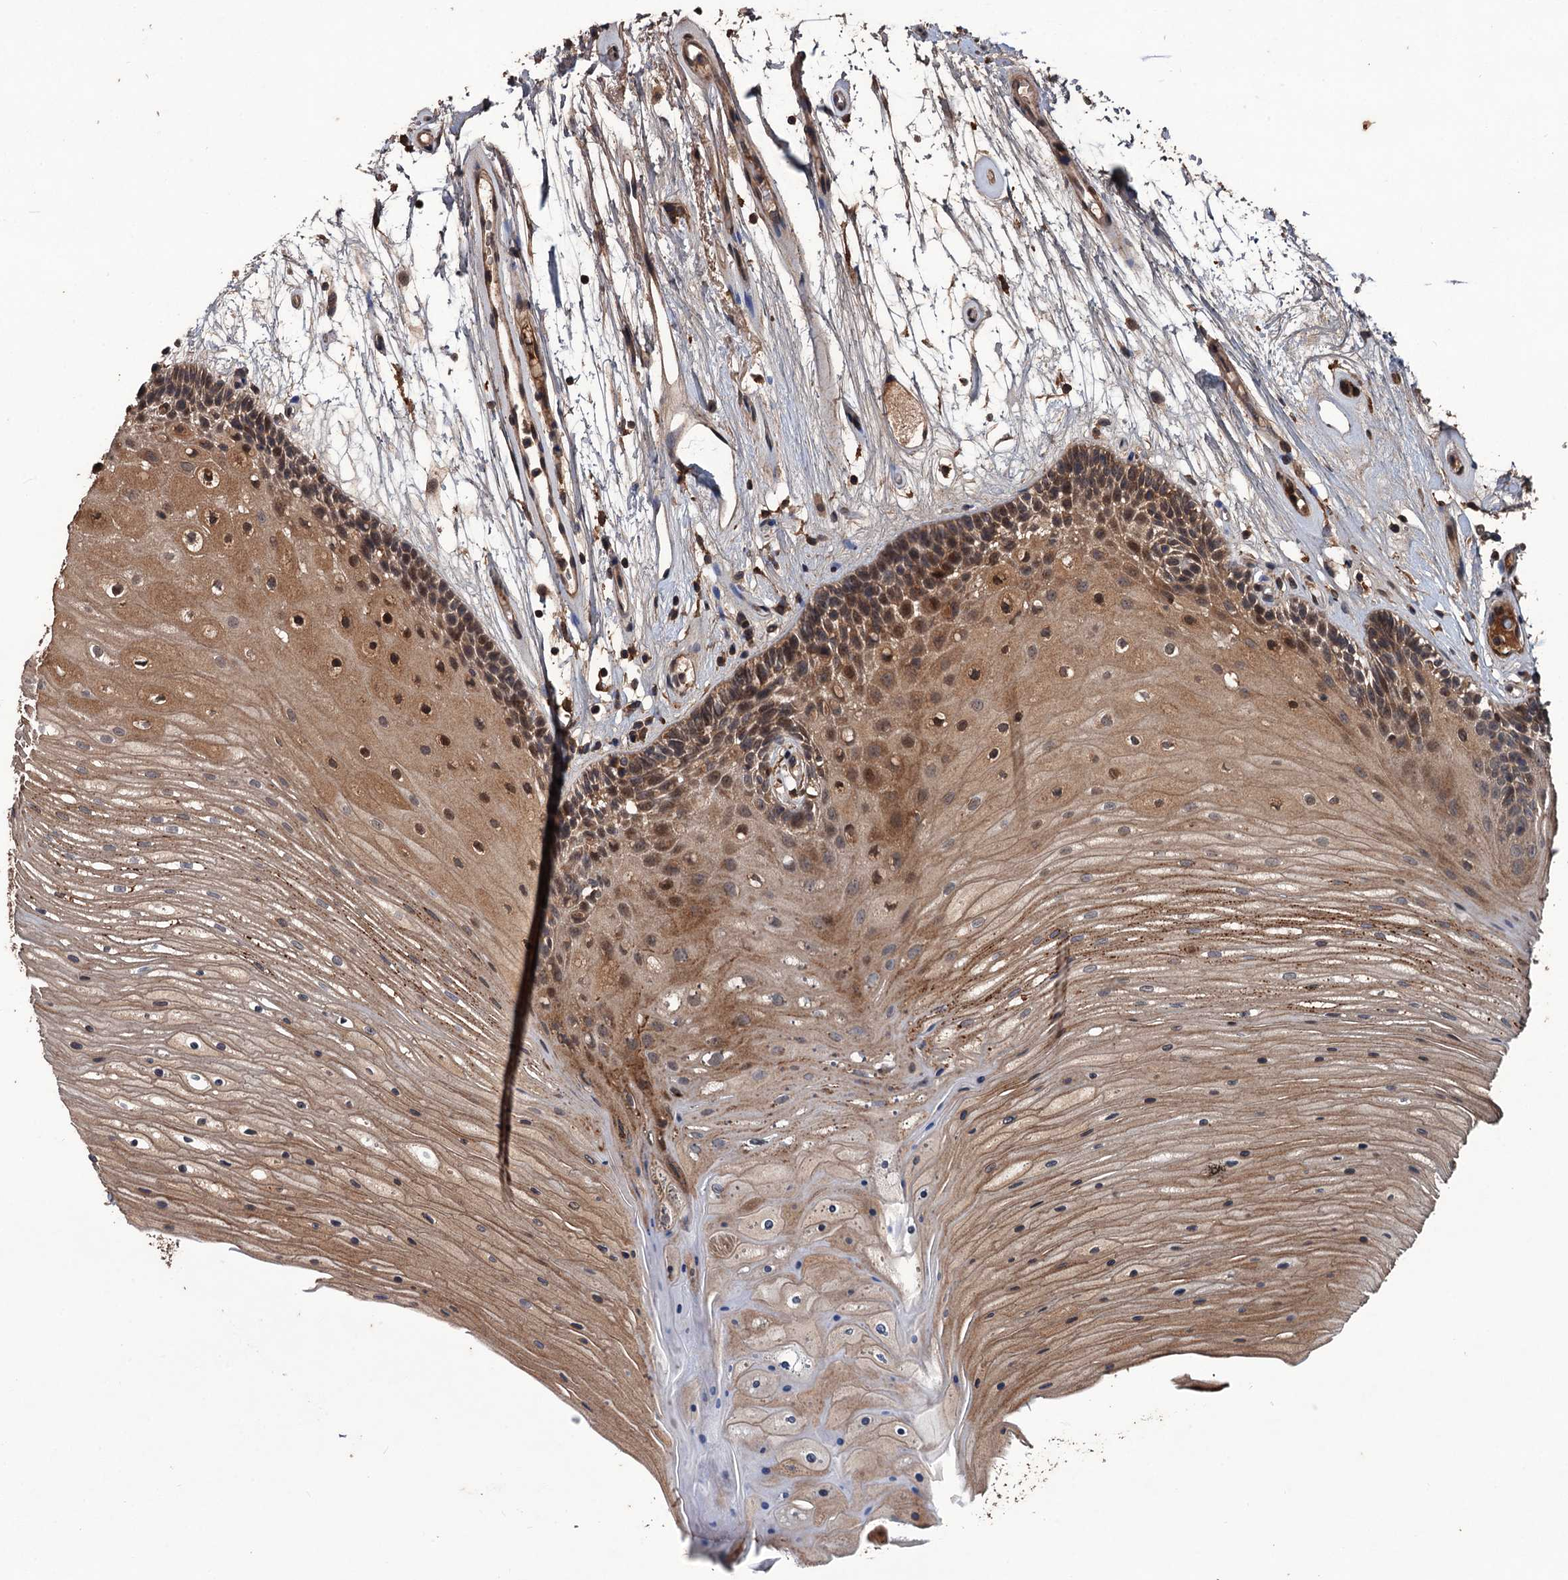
{"staining": {"intensity": "moderate", "quantity": ">75%", "location": "cytoplasmic/membranous,nuclear"}, "tissue": "oral mucosa", "cell_type": "Squamous epithelial cells", "image_type": "normal", "snomed": [{"axis": "morphology", "description": "Normal tissue, NOS"}, {"axis": "topography", "description": "Oral tissue"}], "caption": "Oral mucosa stained with a brown dye displays moderate cytoplasmic/membranous,nuclear positive staining in approximately >75% of squamous epithelial cells.", "gene": "ZNF438", "patient": {"sex": "female", "age": 80}}